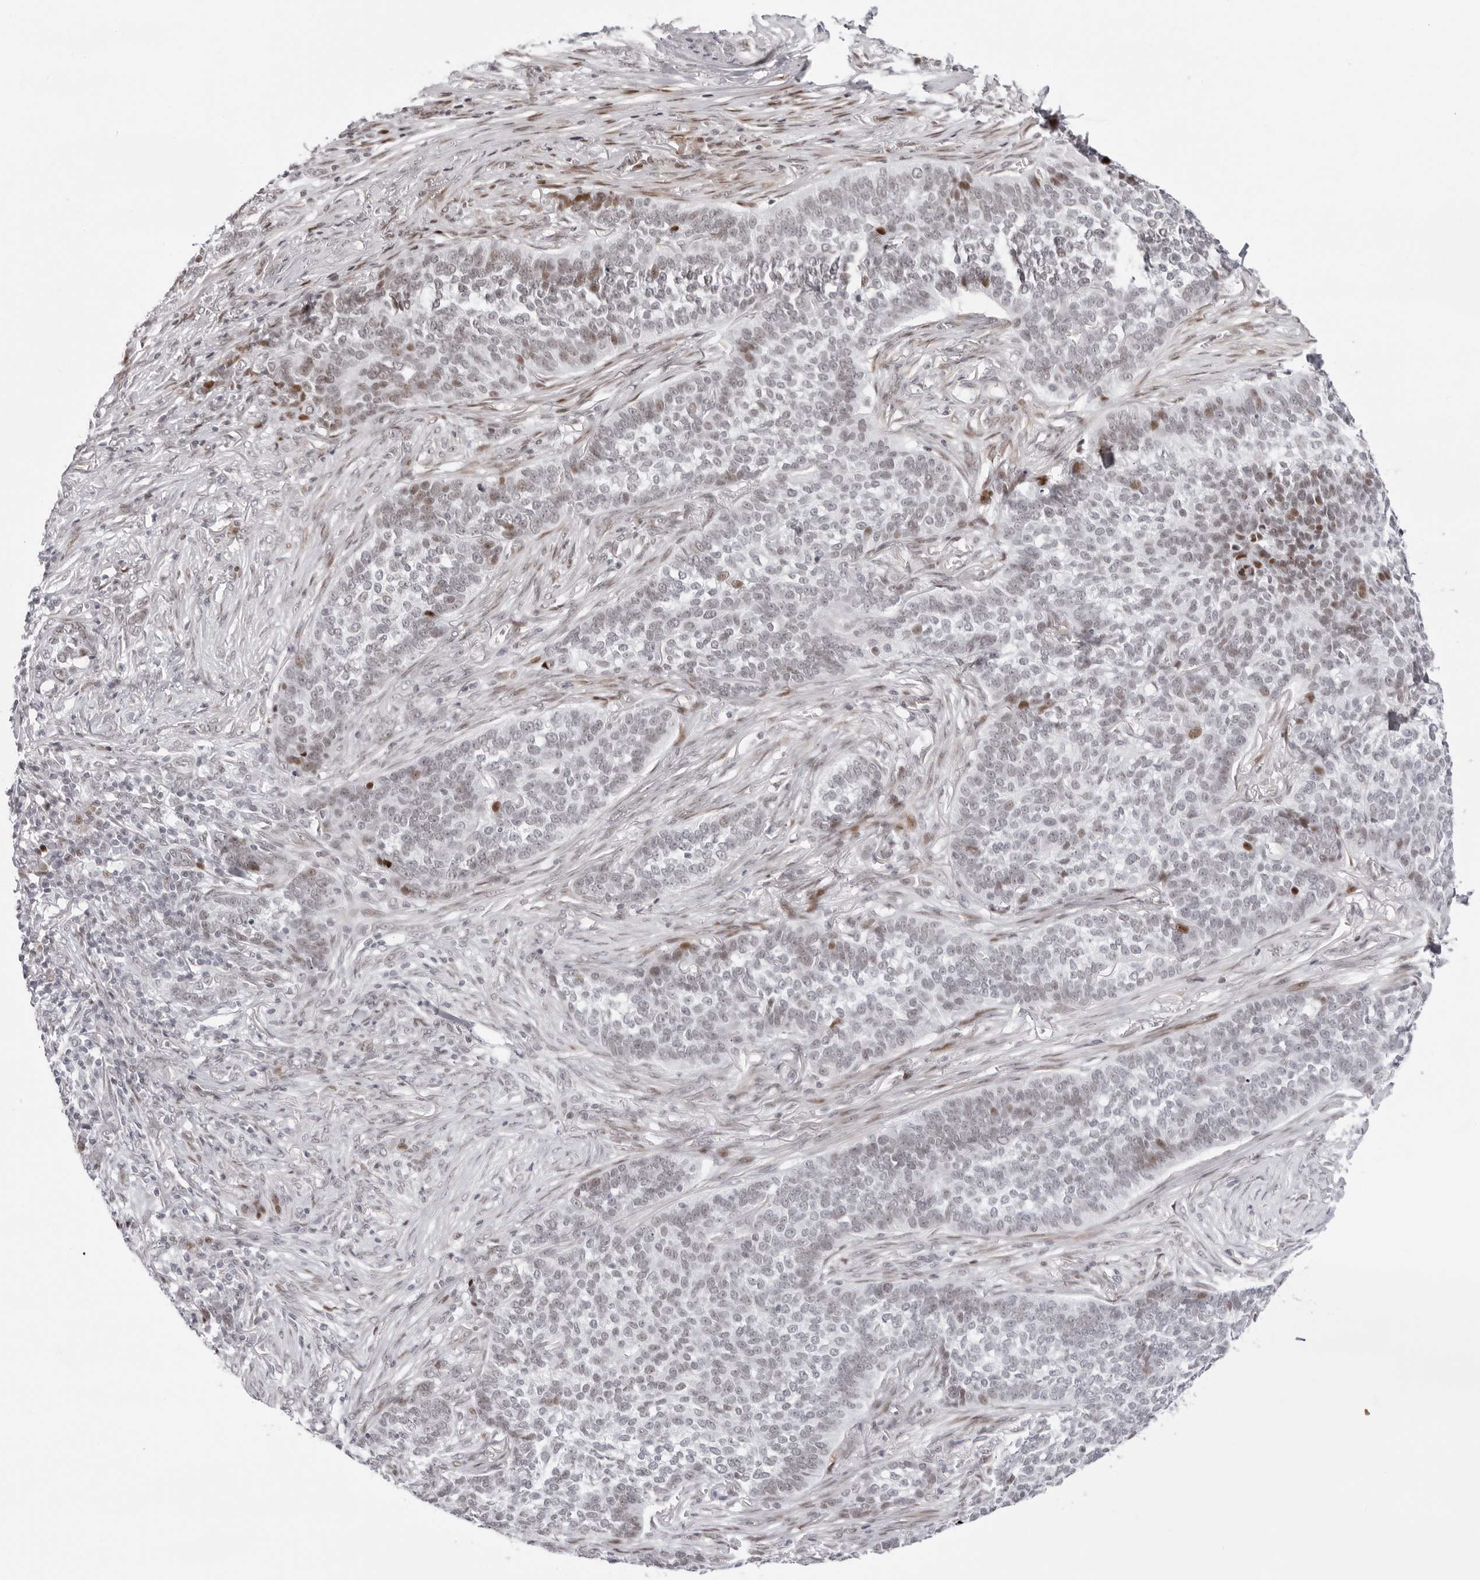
{"staining": {"intensity": "moderate", "quantity": "<25%", "location": "nuclear"}, "tissue": "skin cancer", "cell_type": "Tumor cells", "image_type": "cancer", "snomed": [{"axis": "morphology", "description": "Basal cell carcinoma"}, {"axis": "topography", "description": "Skin"}], "caption": "This micrograph displays immunohistochemistry (IHC) staining of basal cell carcinoma (skin), with low moderate nuclear expression in approximately <25% of tumor cells.", "gene": "NTPCR", "patient": {"sex": "male", "age": 85}}